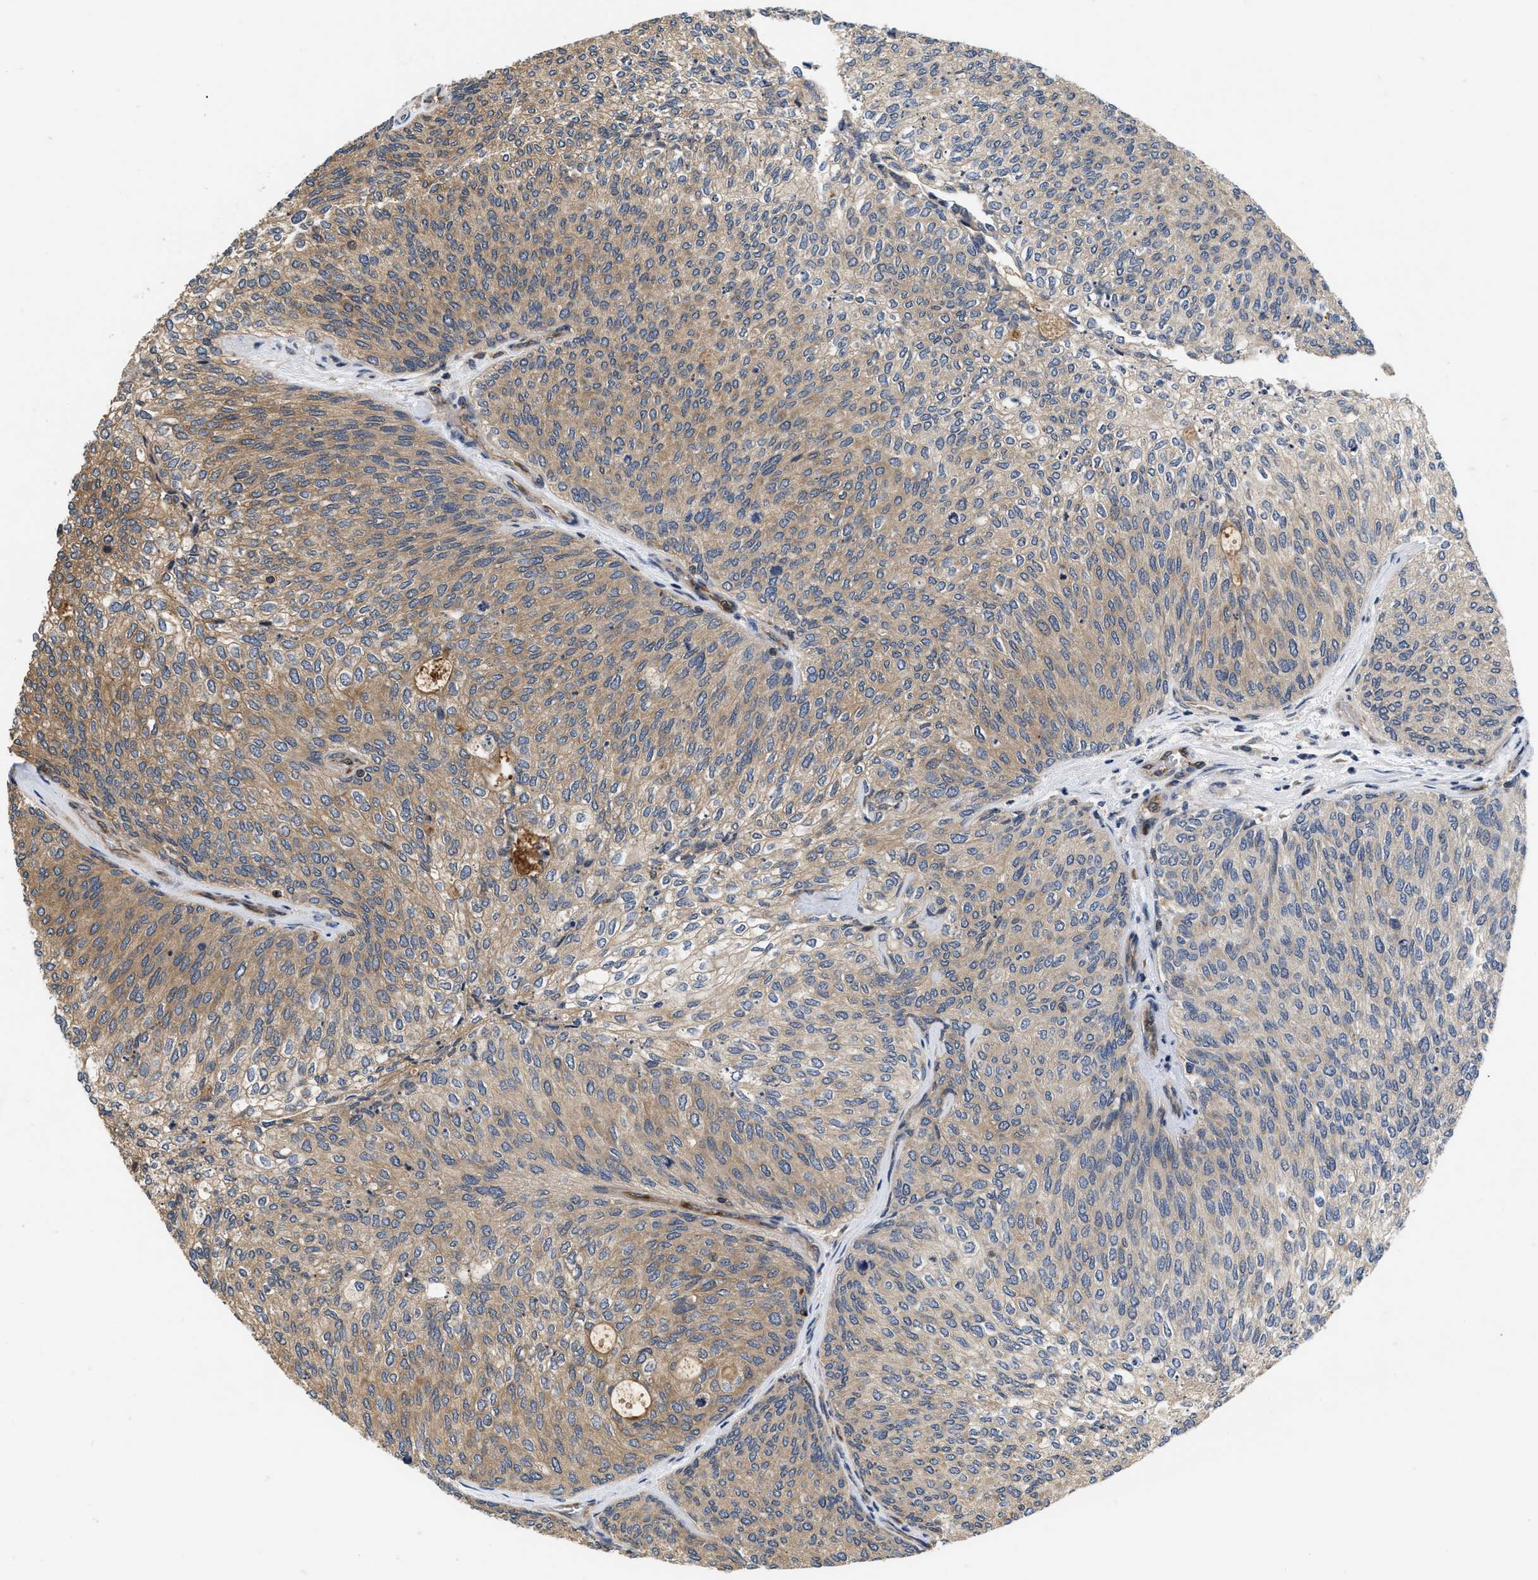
{"staining": {"intensity": "moderate", "quantity": ">75%", "location": "cytoplasmic/membranous"}, "tissue": "urothelial cancer", "cell_type": "Tumor cells", "image_type": "cancer", "snomed": [{"axis": "morphology", "description": "Urothelial carcinoma, Low grade"}, {"axis": "topography", "description": "Urinary bladder"}], "caption": "Protein positivity by IHC exhibits moderate cytoplasmic/membranous staining in about >75% of tumor cells in urothelial cancer. The protein of interest is stained brown, and the nuclei are stained in blue (DAB (3,3'-diaminobenzidine) IHC with brightfield microscopy, high magnification).", "gene": "HMGCR", "patient": {"sex": "female", "age": 79}}